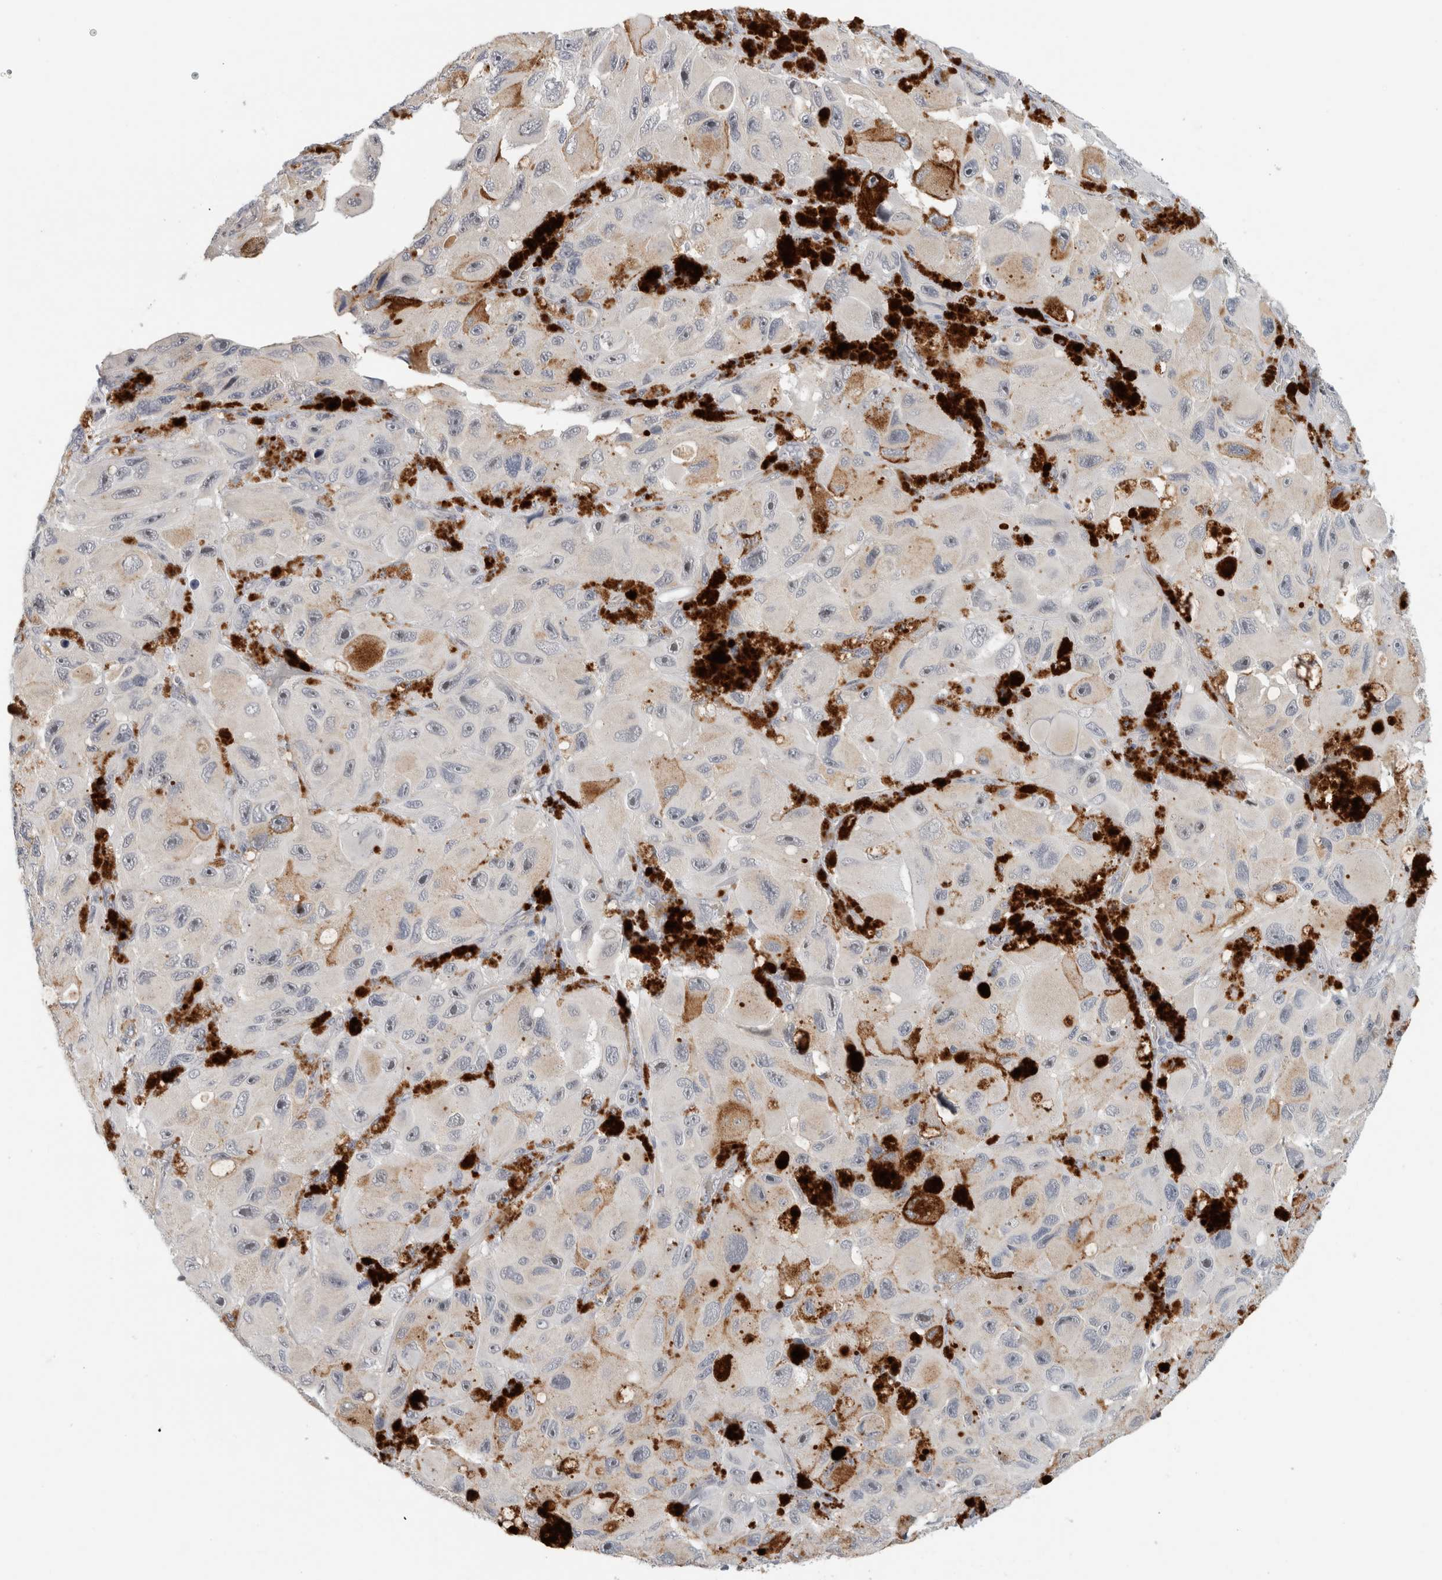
{"staining": {"intensity": "negative", "quantity": "none", "location": "none"}, "tissue": "melanoma", "cell_type": "Tumor cells", "image_type": "cancer", "snomed": [{"axis": "morphology", "description": "Malignant melanoma, NOS"}, {"axis": "topography", "description": "Skin"}], "caption": "Tumor cells show no significant protein positivity in malignant melanoma.", "gene": "HCN3", "patient": {"sex": "female", "age": 73}}